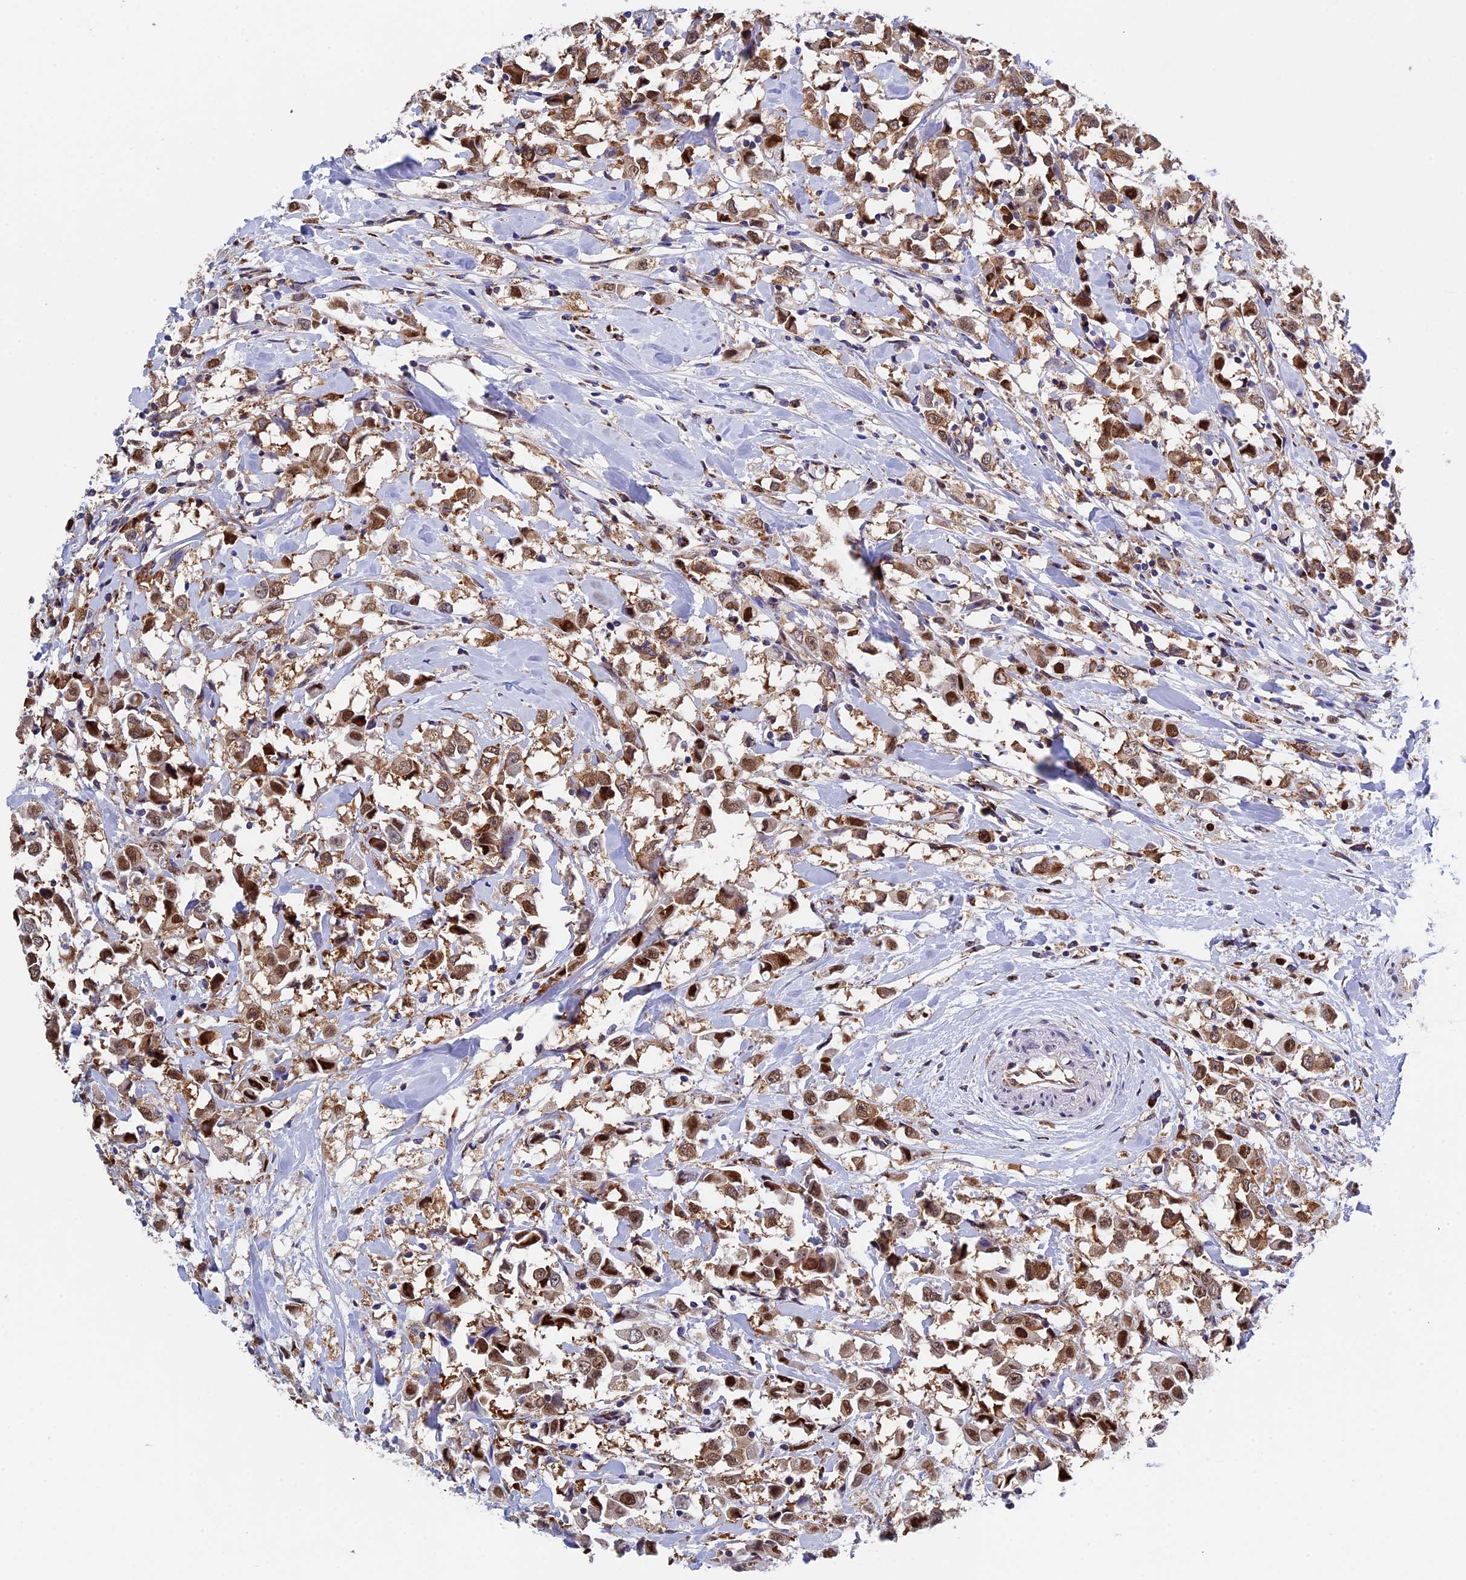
{"staining": {"intensity": "moderate", "quantity": ">75%", "location": "cytoplasmic/membranous,nuclear"}, "tissue": "breast cancer", "cell_type": "Tumor cells", "image_type": "cancer", "snomed": [{"axis": "morphology", "description": "Duct carcinoma"}, {"axis": "topography", "description": "Breast"}], "caption": "Immunohistochemistry staining of breast intraductal carcinoma, which shows medium levels of moderate cytoplasmic/membranous and nuclear positivity in approximately >75% of tumor cells indicating moderate cytoplasmic/membranous and nuclear protein staining. The staining was performed using DAB (brown) for protein detection and nuclei were counterstained in hematoxylin (blue).", "gene": "SLC9A5", "patient": {"sex": "female", "age": 61}}